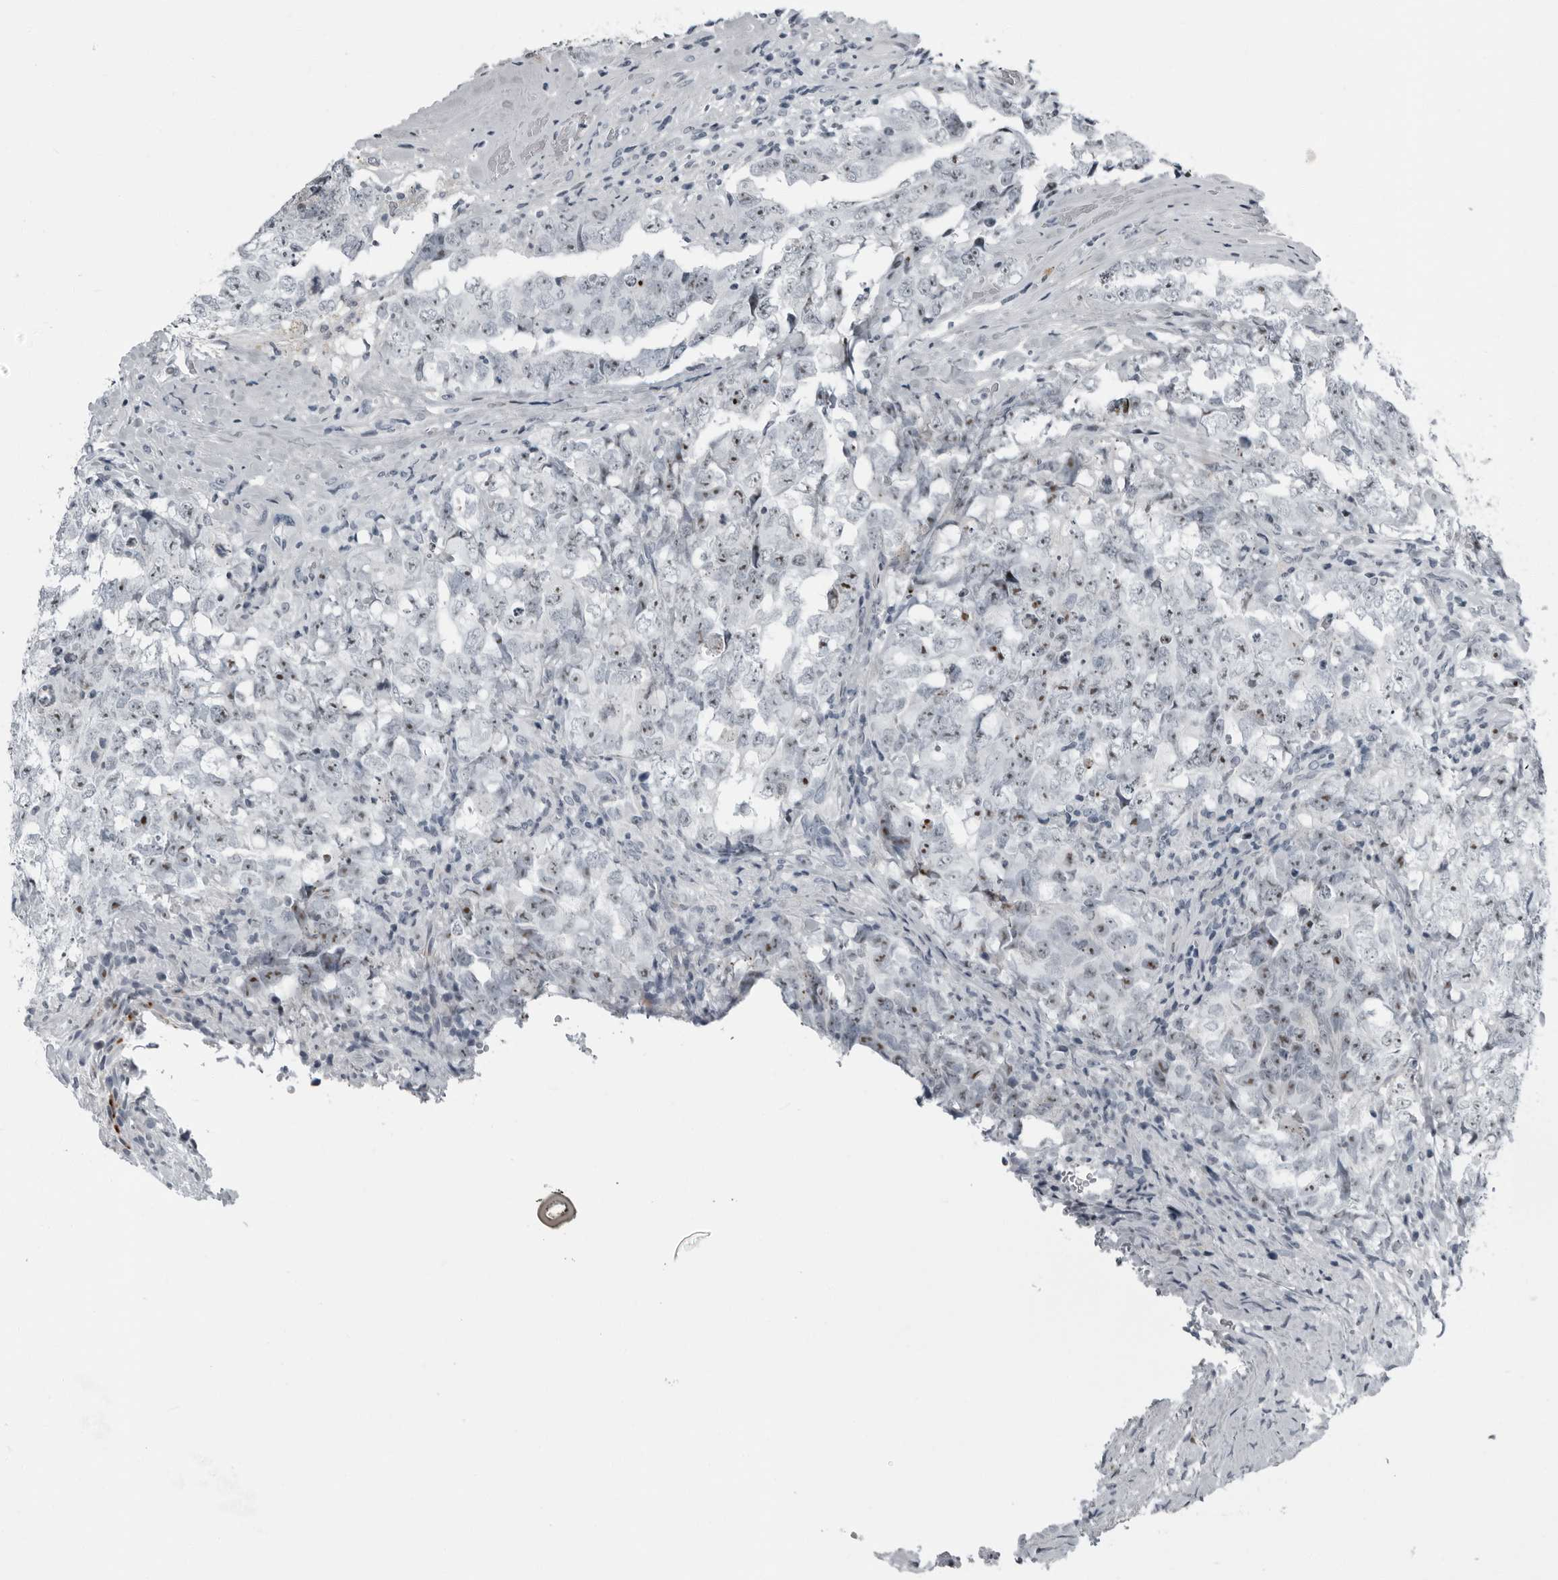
{"staining": {"intensity": "moderate", "quantity": "25%-75%", "location": "nuclear"}, "tissue": "testis cancer", "cell_type": "Tumor cells", "image_type": "cancer", "snomed": [{"axis": "morphology", "description": "Carcinoma, Embryonal, NOS"}, {"axis": "topography", "description": "Testis"}], "caption": "The immunohistochemical stain highlights moderate nuclear positivity in tumor cells of embryonal carcinoma (testis) tissue. The staining was performed using DAB to visualize the protein expression in brown, while the nuclei were stained in blue with hematoxylin (Magnification: 20x).", "gene": "PDCD11", "patient": {"sex": "male", "age": 26}}